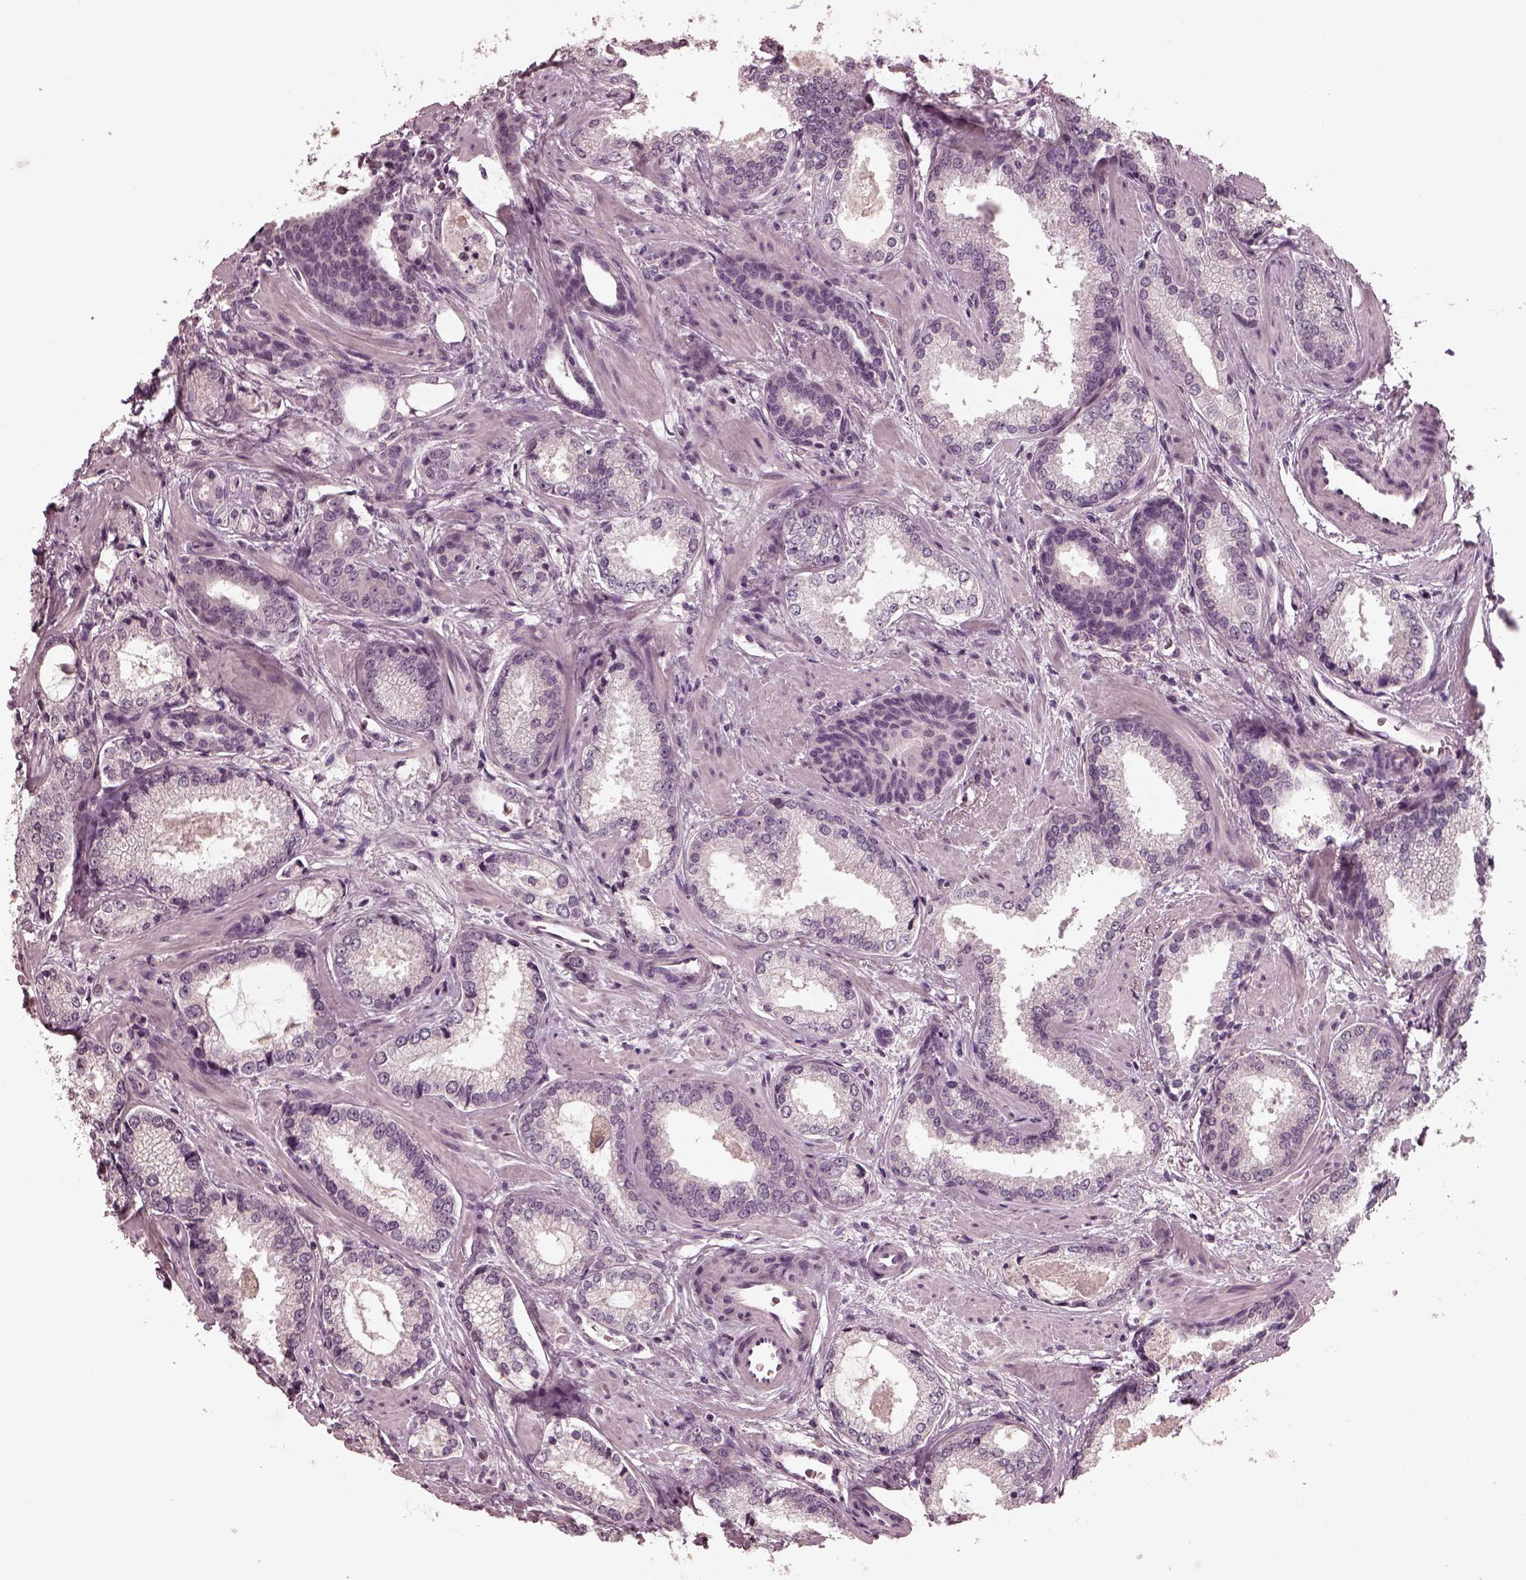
{"staining": {"intensity": "negative", "quantity": "none", "location": "none"}, "tissue": "prostate cancer", "cell_type": "Tumor cells", "image_type": "cancer", "snomed": [{"axis": "morphology", "description": "Adenocarcinoma, Low grade"}, {"axis": "topography", "description": "Prostate"}], "caption": "This is a photomicrograph of immunohistochemistry (IHC) staining of prostate cancer (low-grade adenocarcinoma), which shows no staining in tumor cells. (DAB (3,3'-diaminobenzidine) immunohistochemistry (IHC) visualized using brightfield microscopy, high magnification).", "gene": "RCVRN", "patient": {"sex": "male", "age": 56}}